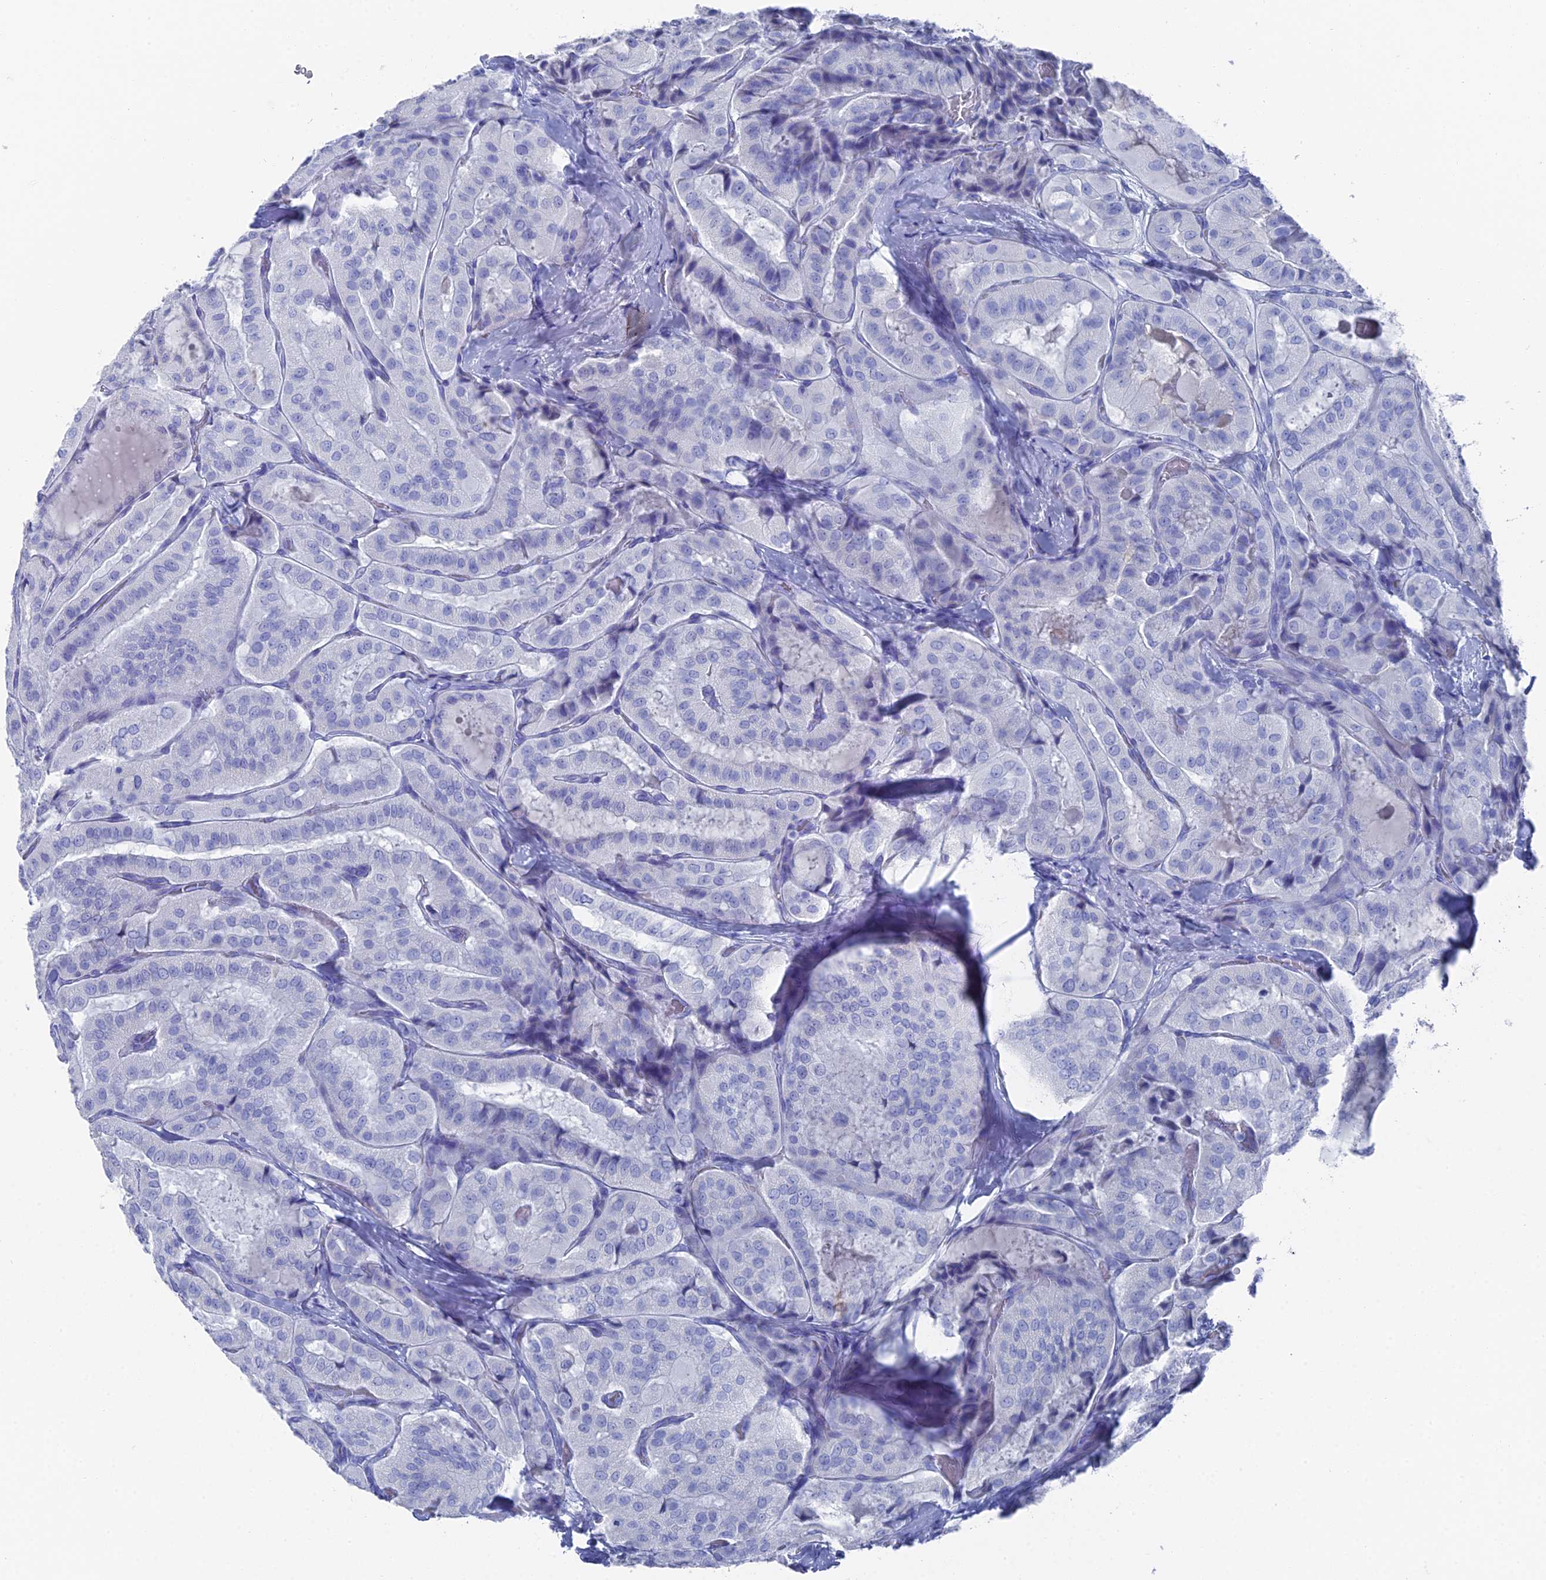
{"staining": {"intensity": "negative", "quantity": "none", "location": "none"}, "tissue": "thyroid cancer", "cell_type": "Tumor cells", "image_type": "cancer", "snomed": [{"axis": "morphology", "description": "Normal tissue, NOS"}, {"axis": "morphology", "description": "Papillary adenocarcinoma, NOS"}, {"axis": "topography", "description": "Thyroid gland"}], "caption": "An immunohistochemistry image of thyroid cancer is shown. There is no staining in tumor cells of thyroid cancer.", "gene": "ENPP3", "patient": {"sex": "female", "age": 59}}